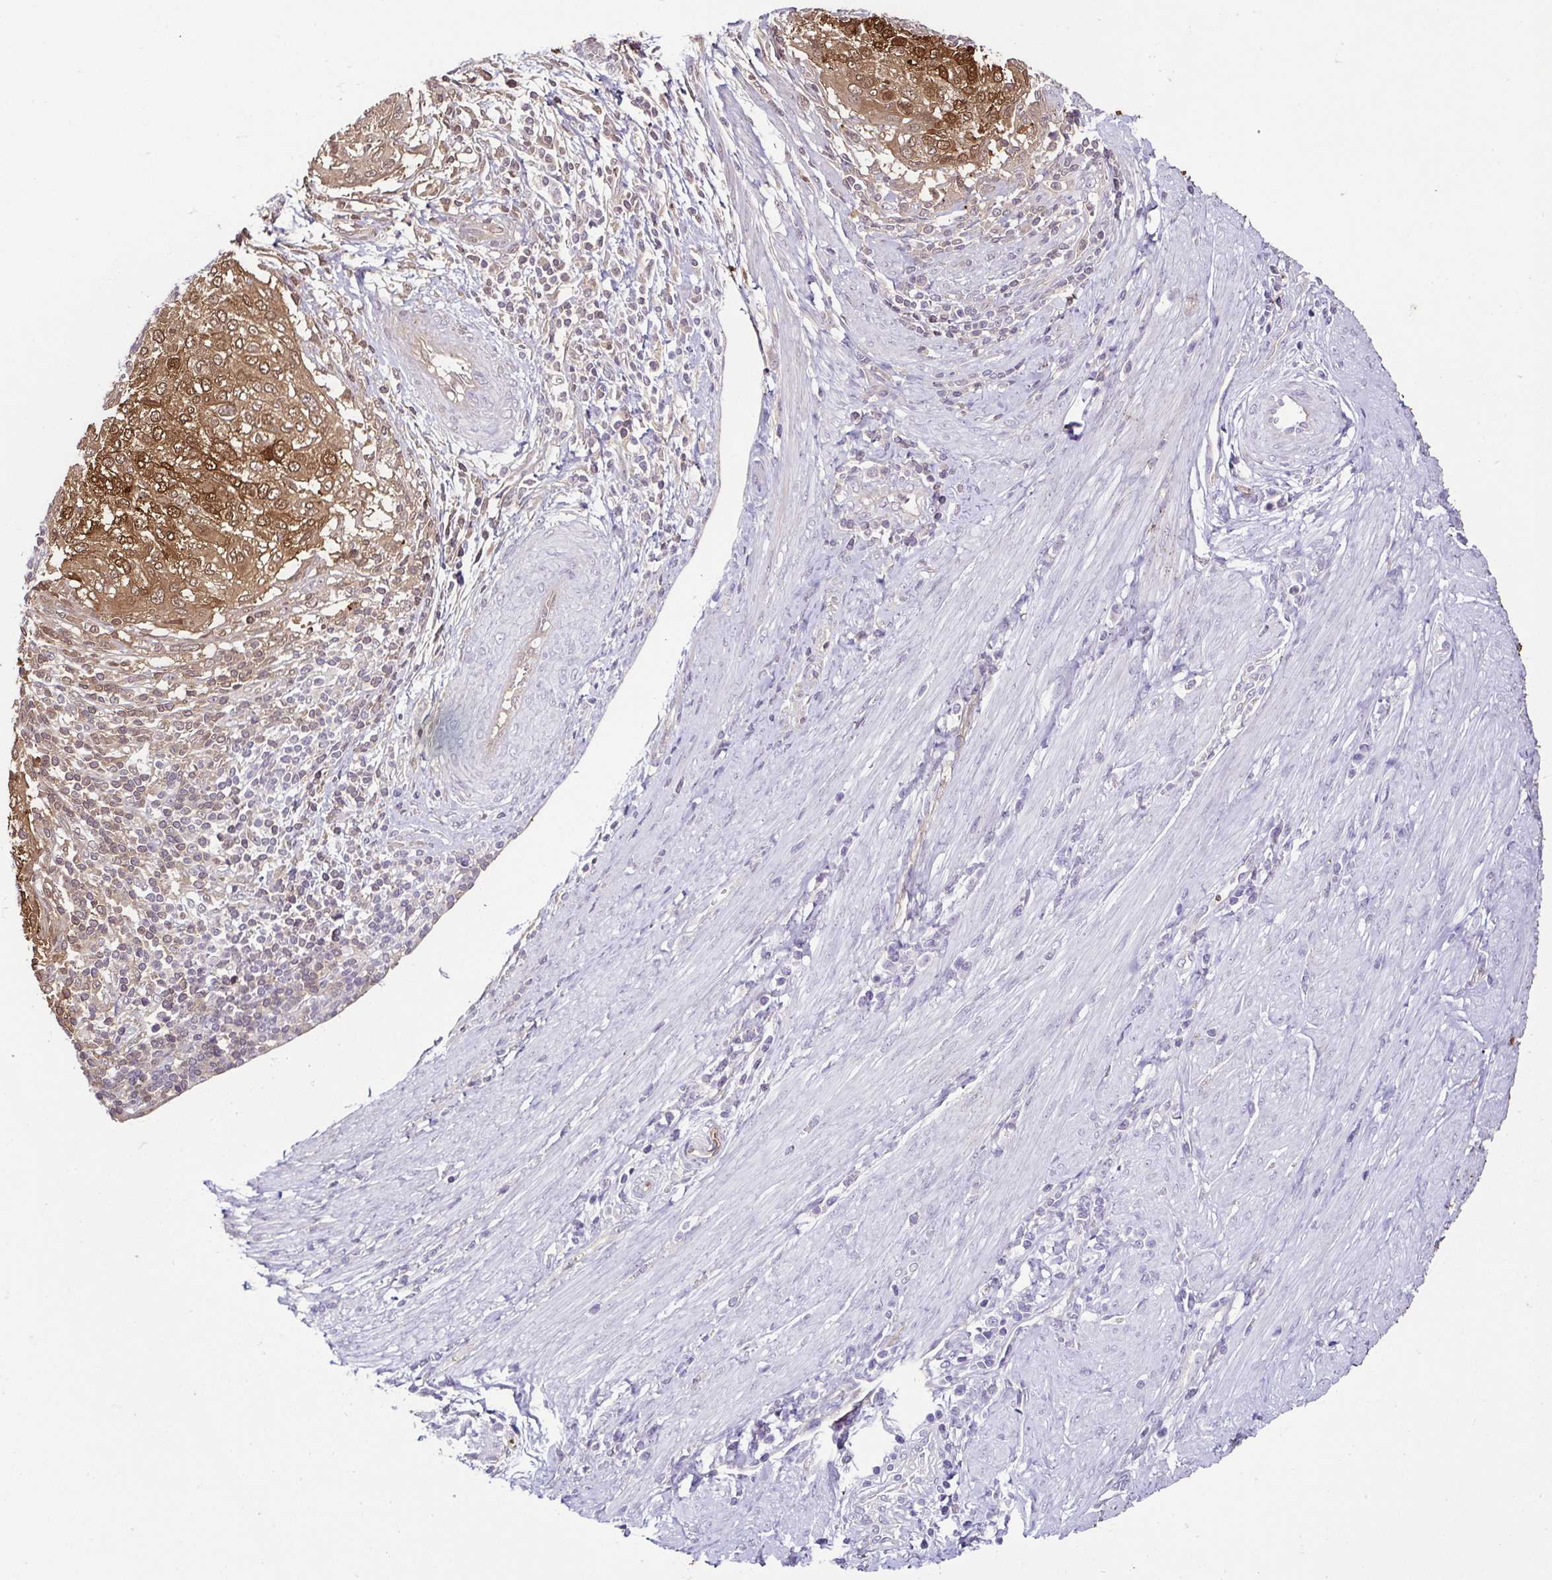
{"staining": {"intensity": "moderate", "quantity": "25%-75%", "location": "cytoplasmic/membranous,nuclear"}, "tissue": "cervical cancer", "cell_type": "Tumor cells", "image_type": "cancer", "snomed": [{"axis": "morphology", "description": "Squamous cell carcinoma, NOS"}, {"axis": "topography", "description": "Cervix"}], "caption": "An image of human squamous cell carcinoma (cervical) stained for a protein exhibits moderate cytoplasmic/membranous and nuclear brown staining in tumor cells.", "gene": "CASP14", "patient": {"sex": "female", "age": 38}}